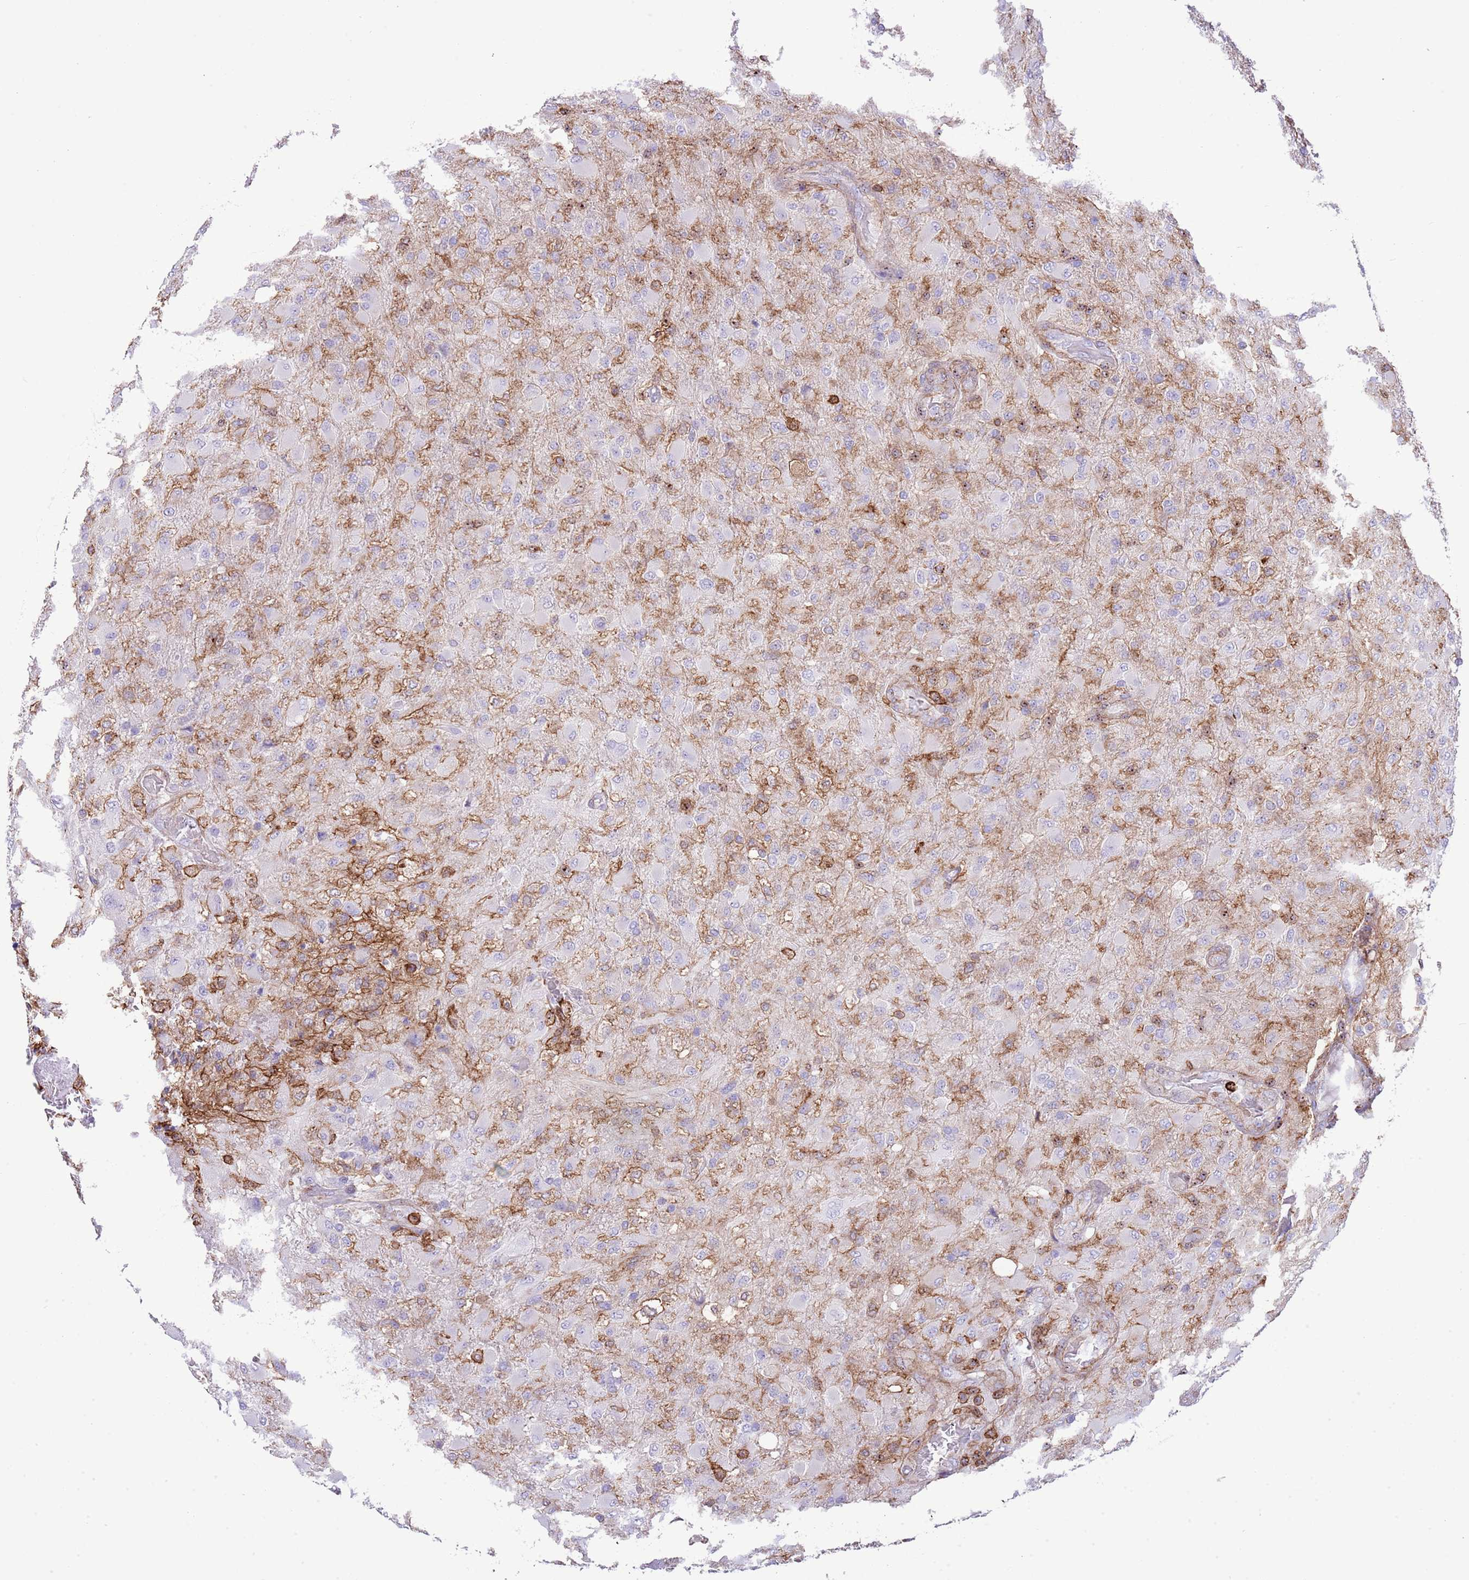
{"staining": {"intensity": "negative", "quantity": "none", "location": "none"}, "tissue": "glioma", "cell_type": "Tumor cells", "image_type": "cancer", "snomed": [{"axis": "morphology", "description": "Glioma, malignant, Low grade"}, {"axis": "topography", "description": "Brain"}], "caption": "The micrograph demonstrates no staining of tumor cells in malignant glioma (low-grade). Brightfield microscopy of immunohistochemistry (IHC) stained with DAB (3,3'-diaminobenzidine) (brown) and hematoxylin (blue), captured at high magnification.", "gene": "EFHD2", "patient": {"sex": "male", "age": 65}}